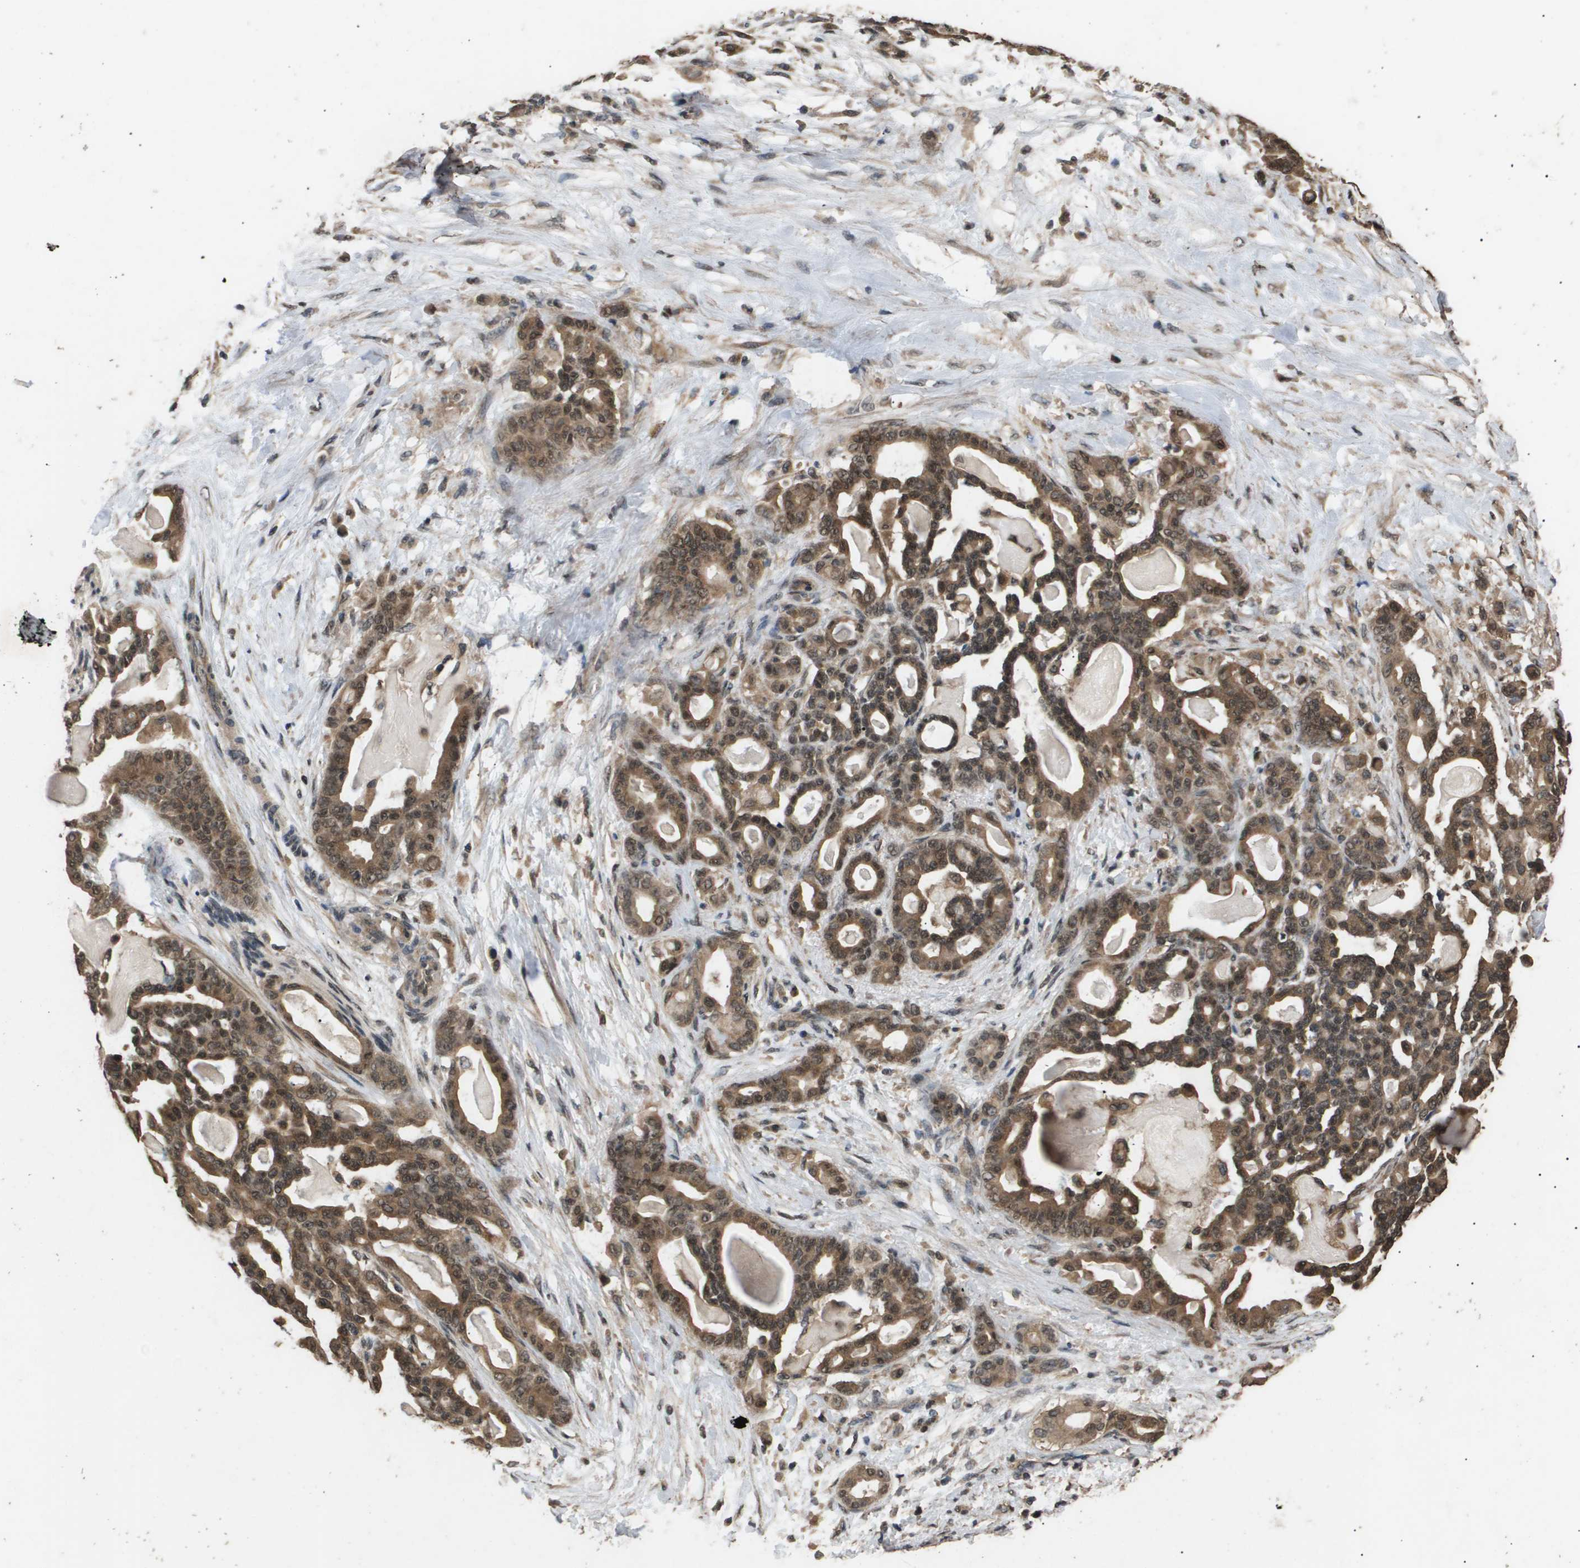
{"staining": {"intensity": "moderate", "quantity": ">75%", "location": "cytoplasmic/membranous,nuclear"}, "tissue": "pancreatic cancer", "cell_type": "Tumor cells", "image_type": "cancer", "snomed": [{"axis": "morphology", "description": "Adenocarcinoma, NOS"}, {"axis": "topography", "description": "Pancreas"}], "caption": "A histopathology image of human pancreatic cancer stained for a protein demonstrates moderate cytoplasmic/membranous and nuclear brown staining in tumor cells.", "gene": "ING1", "patient": {"sex": "male", "age": 63}}